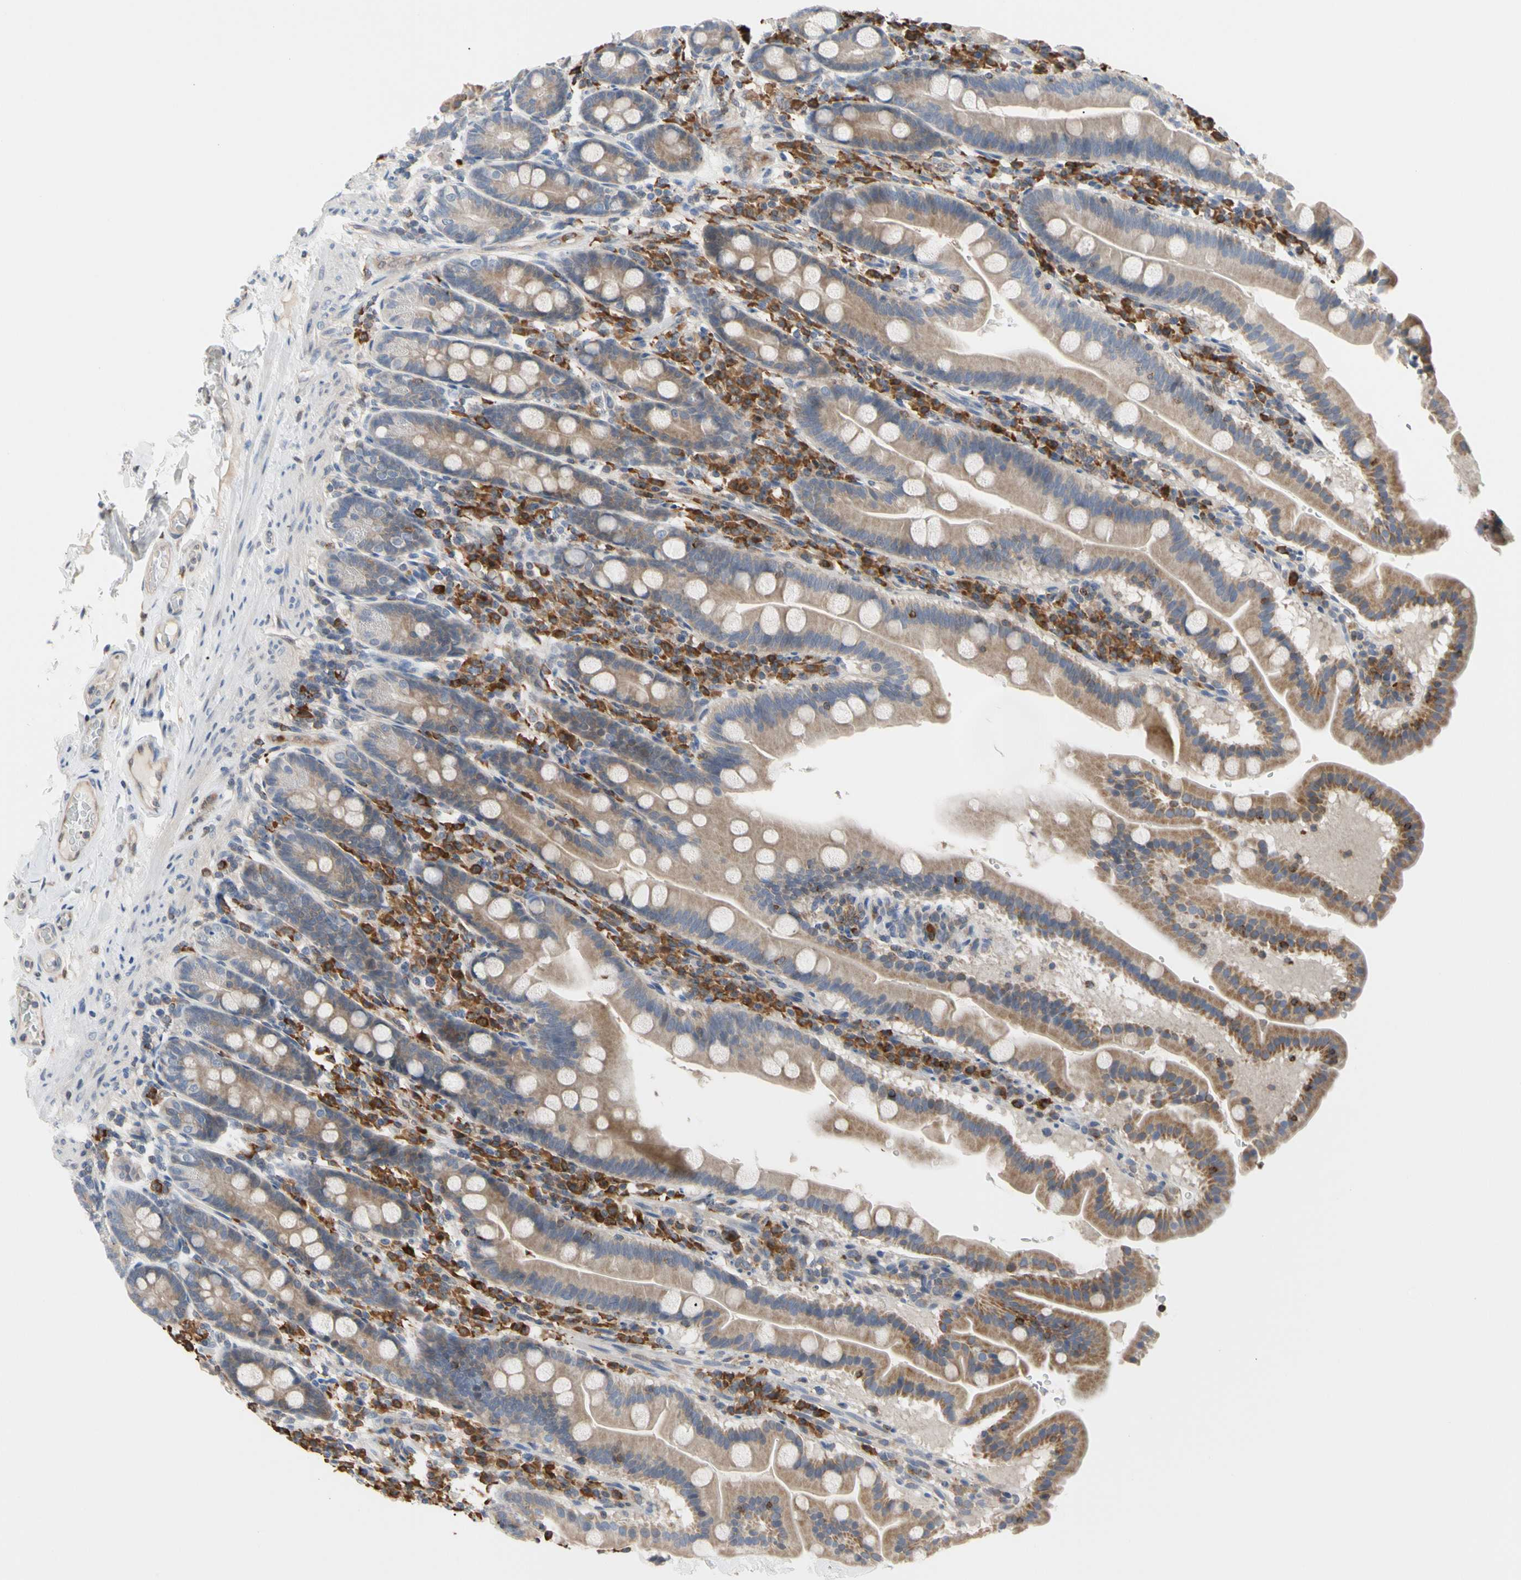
{"staining": {"intensity": "moderate", "quantity": ">75%", "location": "cytoplasmic/membranous"}, "tissue": "duodenum", "cell_type": "Glandular cells", "image_type": "normal", "snomed": [{"axis": "morphology", "description": "Normal tissue, NOS"}, {"axis": "topography", "description": "Duodenum"}], "caption": "Normal duodenum shows moderate cytoplasmic/membranous staining in about >75% of glandular cells (DAB = brown stain, brightfield microscopy at high magnification)..", "gene": "MCL1", "patient": {"sex": "male", "age": 50}}